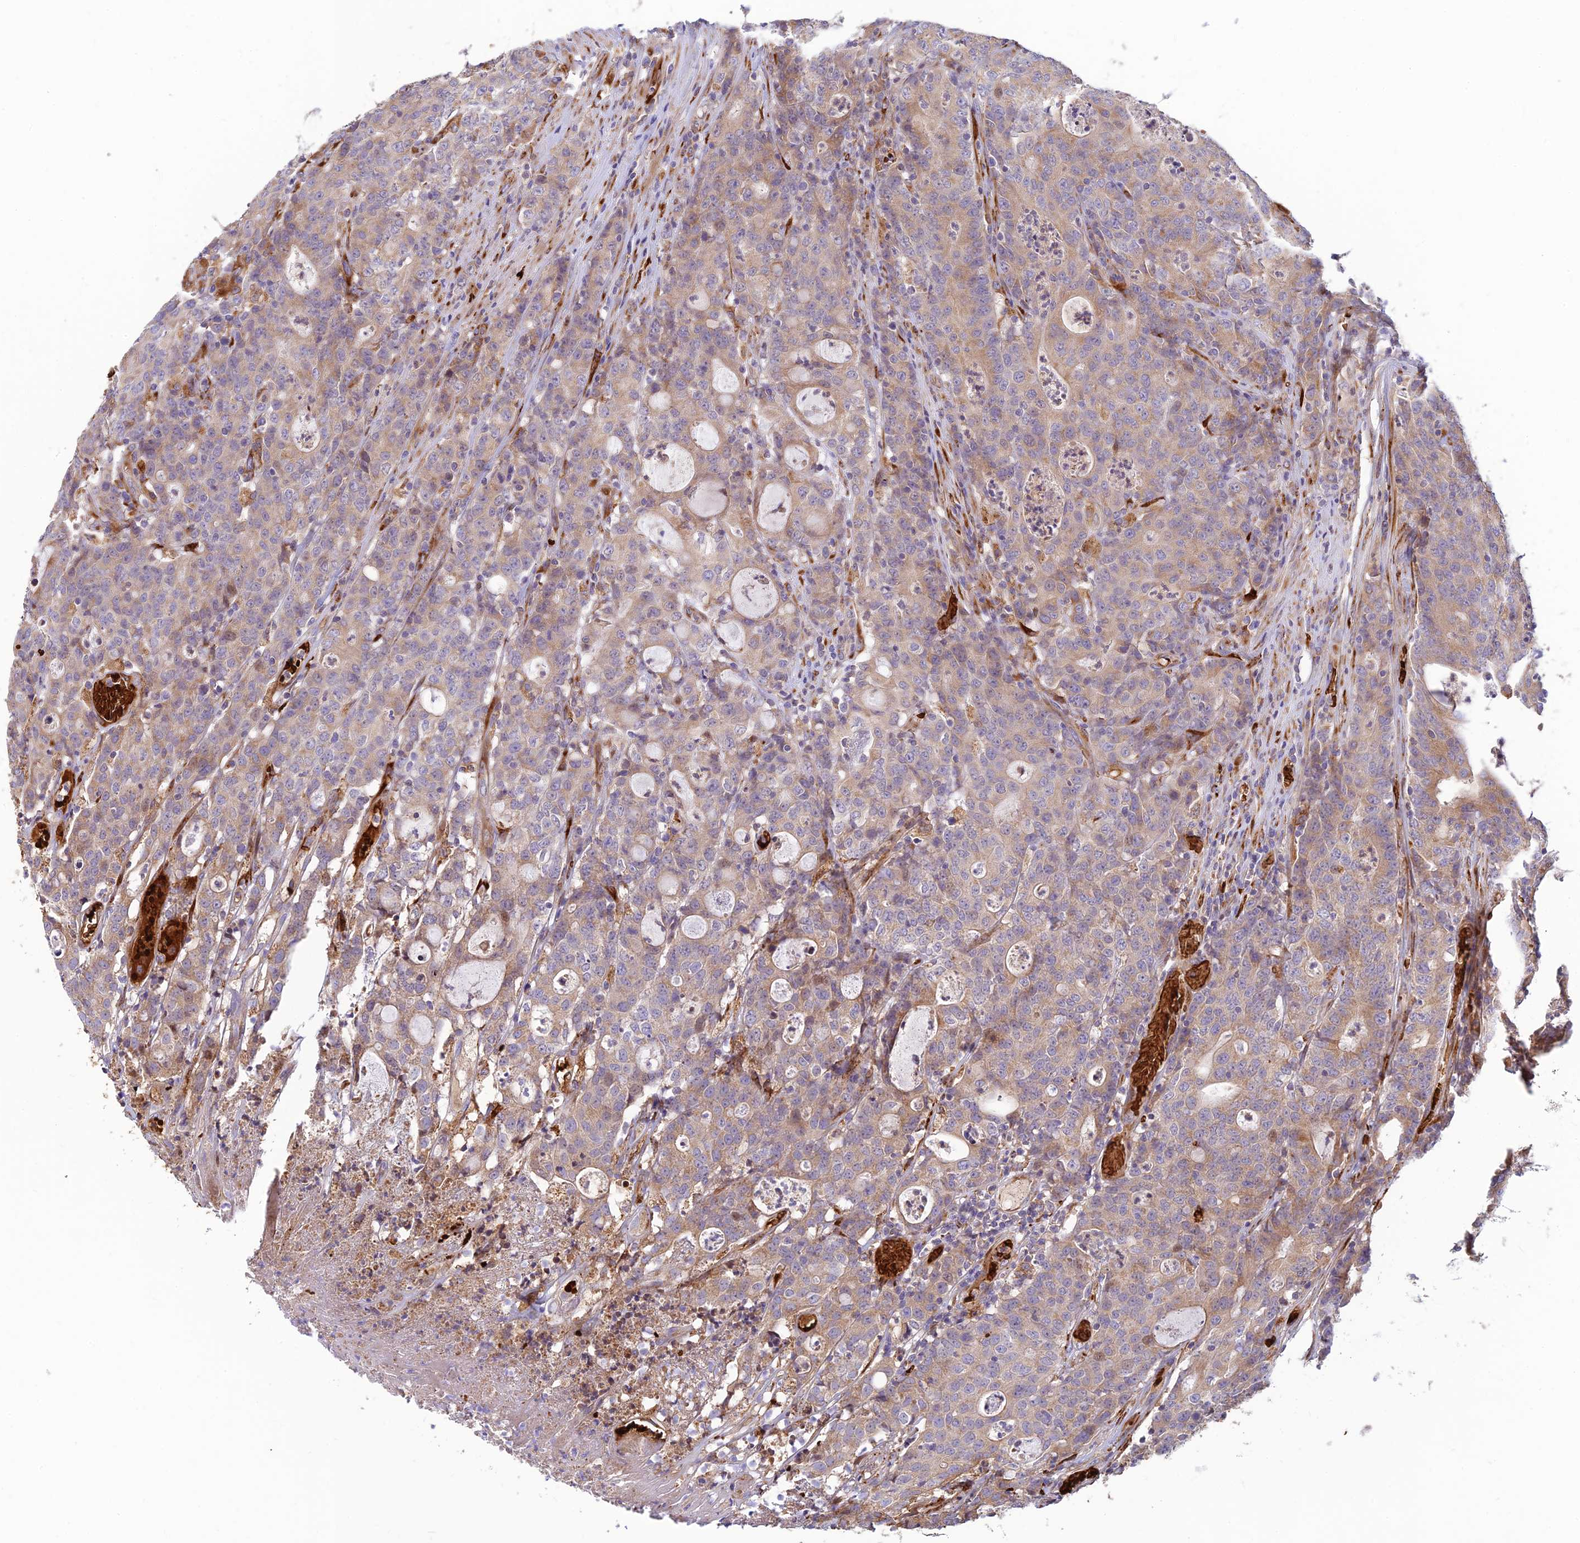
{"staining": {"intensity": "weak", "quantity": "25%-75%", "location": "cytoplasmic/membranous"}, "tissue": "colorectal cancer", "cell_type": "Tumor cells", "image_type": "cancer", "snomed": [{"axis": "morphology", "description": "Adenocarcinoma, NOS"}, {"axis": "topography", "description": "Colon"}], "caption": "Immunohistochemical staining of adenocarcinoma (colorectal) exhibits weak cytoplasmic/membranous protein positivity in about 25%-75% of tumor cells.", "gene": "UFSP2", "patient": {"sex": "male", "age": 83}}